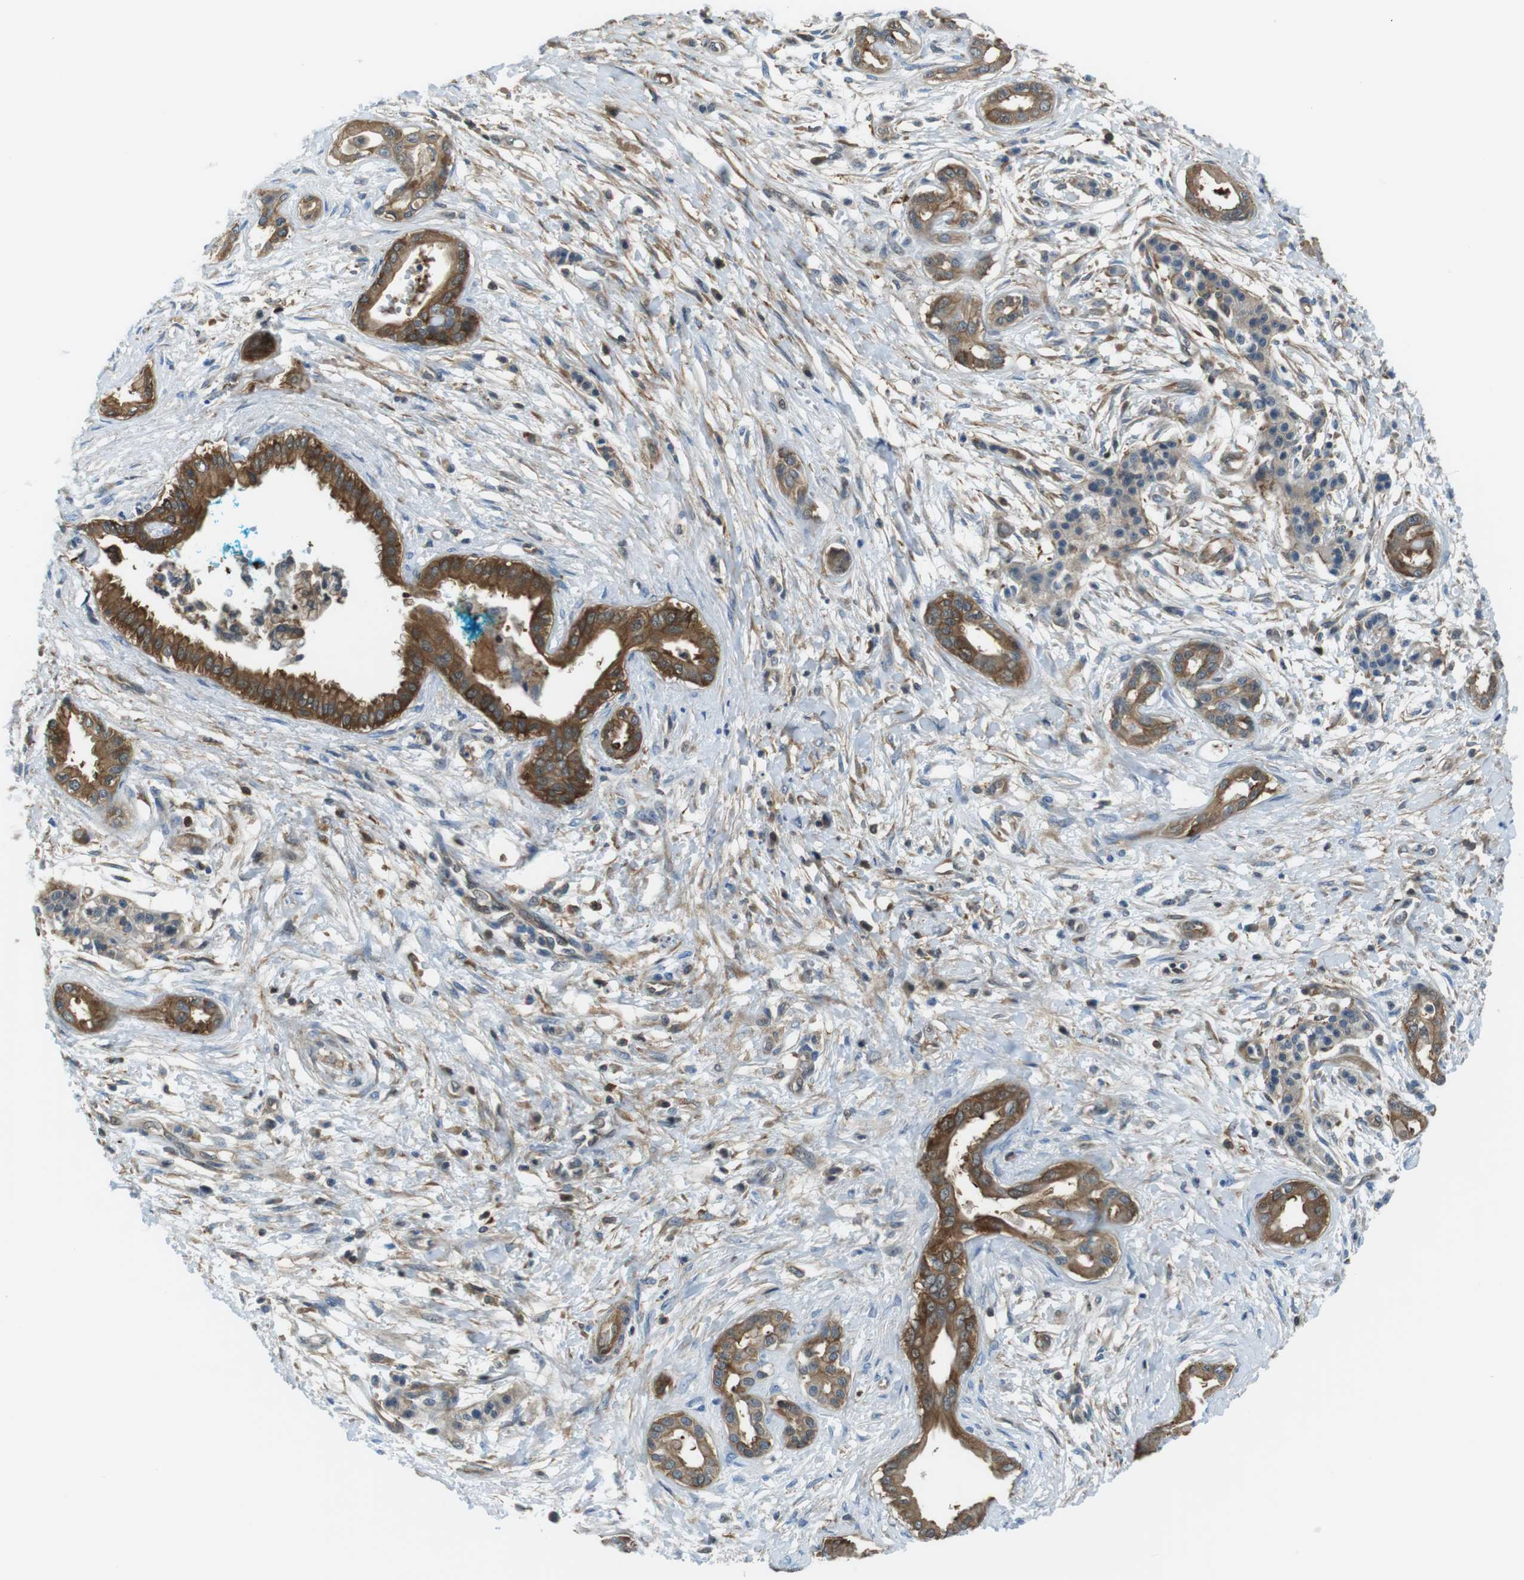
{"staining": {"intensity": "moderate", "quantity": ">75%", "location": "cytoplasmic/membranous"}, "tissue": "pancreatic cancer", "cell_type": "Tumor cells", "image_type": "cancer", "snomed": [{"axis": "morphology", "description": "Adenocarcinoma, NOS"}, {"axis": "topography", "description": "Pancreas"}], "caption": "IHC micrograph of pancreatic cancer stained for a protein (brown), which shows medium levels of moderate cytoplasmic/membranous positivity in about >75% of tumor cells.", "gene": "TES", "patient": {"sex": "male", "age": 56}}